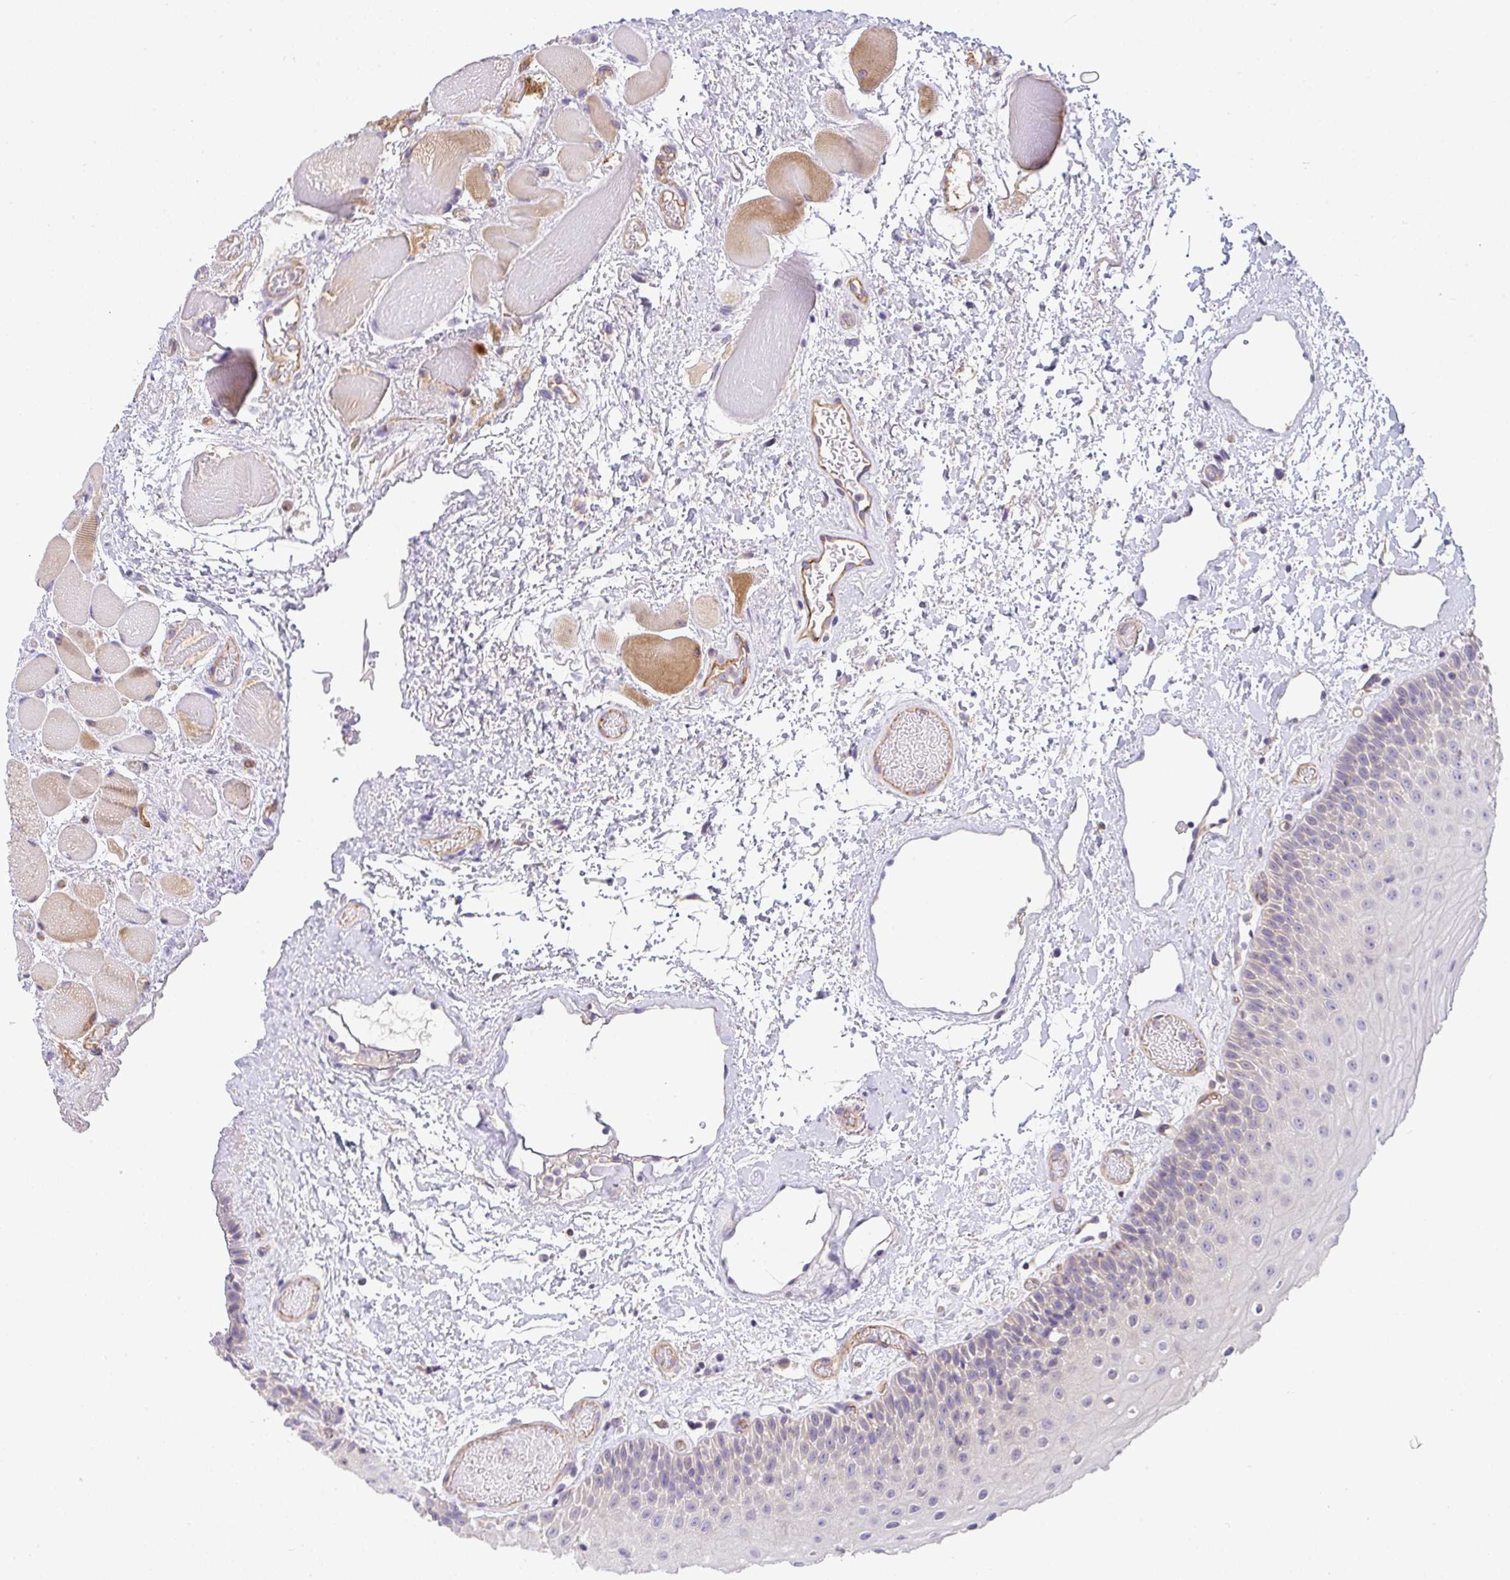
{"staining": {"intensity": "weak", "quantity": "<25%", "location": "cytoplasmic/membranous"}, "tissue": "oral mucosa", "cell_type": "Squamous epithelial cells", "image_type": "normal", "snomed": [{"axis": "morphology", "description": "Normal tissue, NOS"}, {"axis": "topography", "description": "Oral tissue"}], "caption": "Immunohistochemistry (IHC) of unremarkable oral mucosa demonstrates no positivity in squamous epithelial cells.", "gene": "FILIP1", "patient": {"sex": "female", "age": 82}}